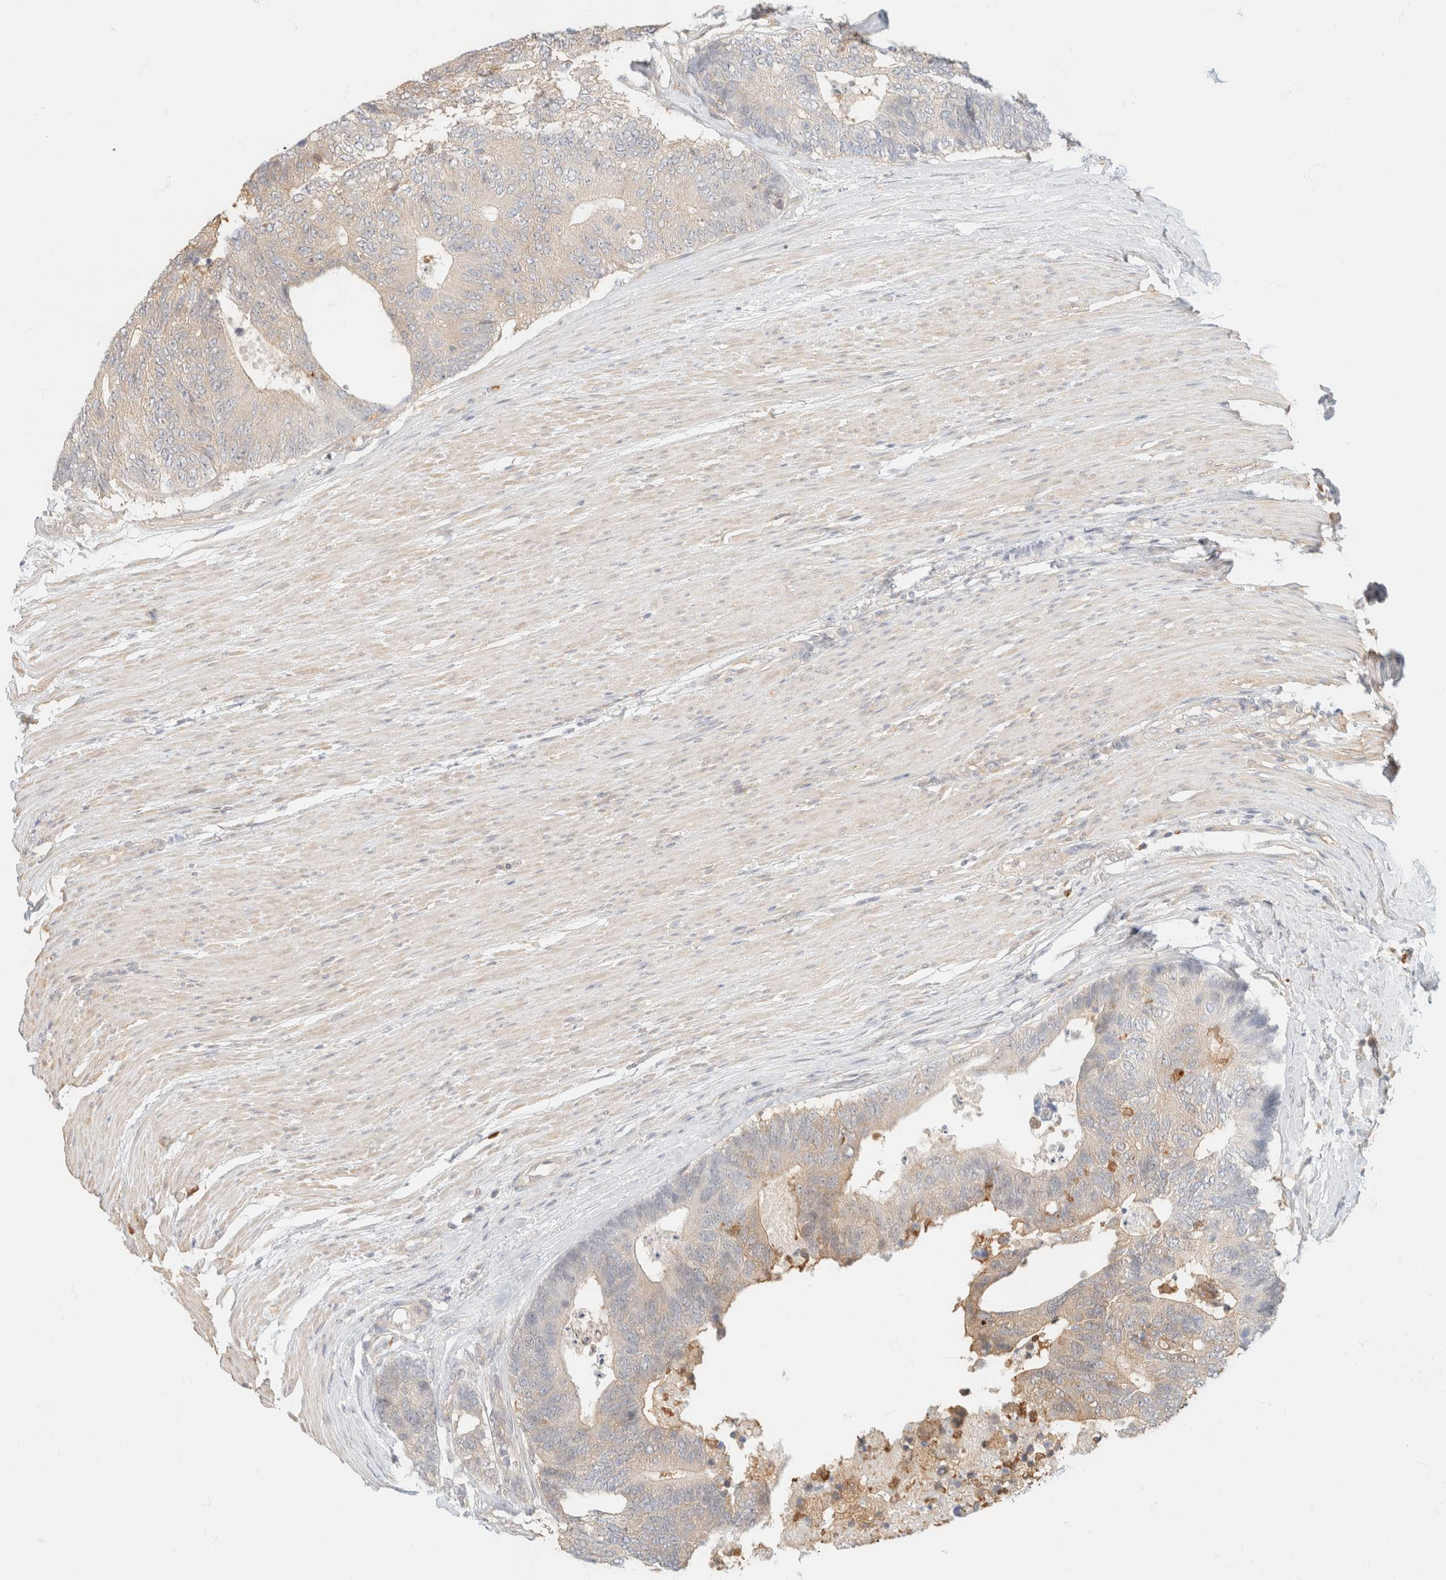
{"staining": {"intensity": "moderate", "quantity": ">75%", "location": "cytoplasmic/membranous"}, "tissue": "colorectal cancer", "cell_type": "Tumor cells", "image_type": "cancer", "snomed": [{"axis": "morphology", "description": "Adenocarcinoma, NOS"}, {"axis": "topography", "description": "Colon"}], "caption": "Colorectal cancer stained with IHC displays moderate cytoplasmic/membranous staining in approximately >75% of tumor cells.", "gene": "GPI", "patient": {"sex": "female", "age": 67}}